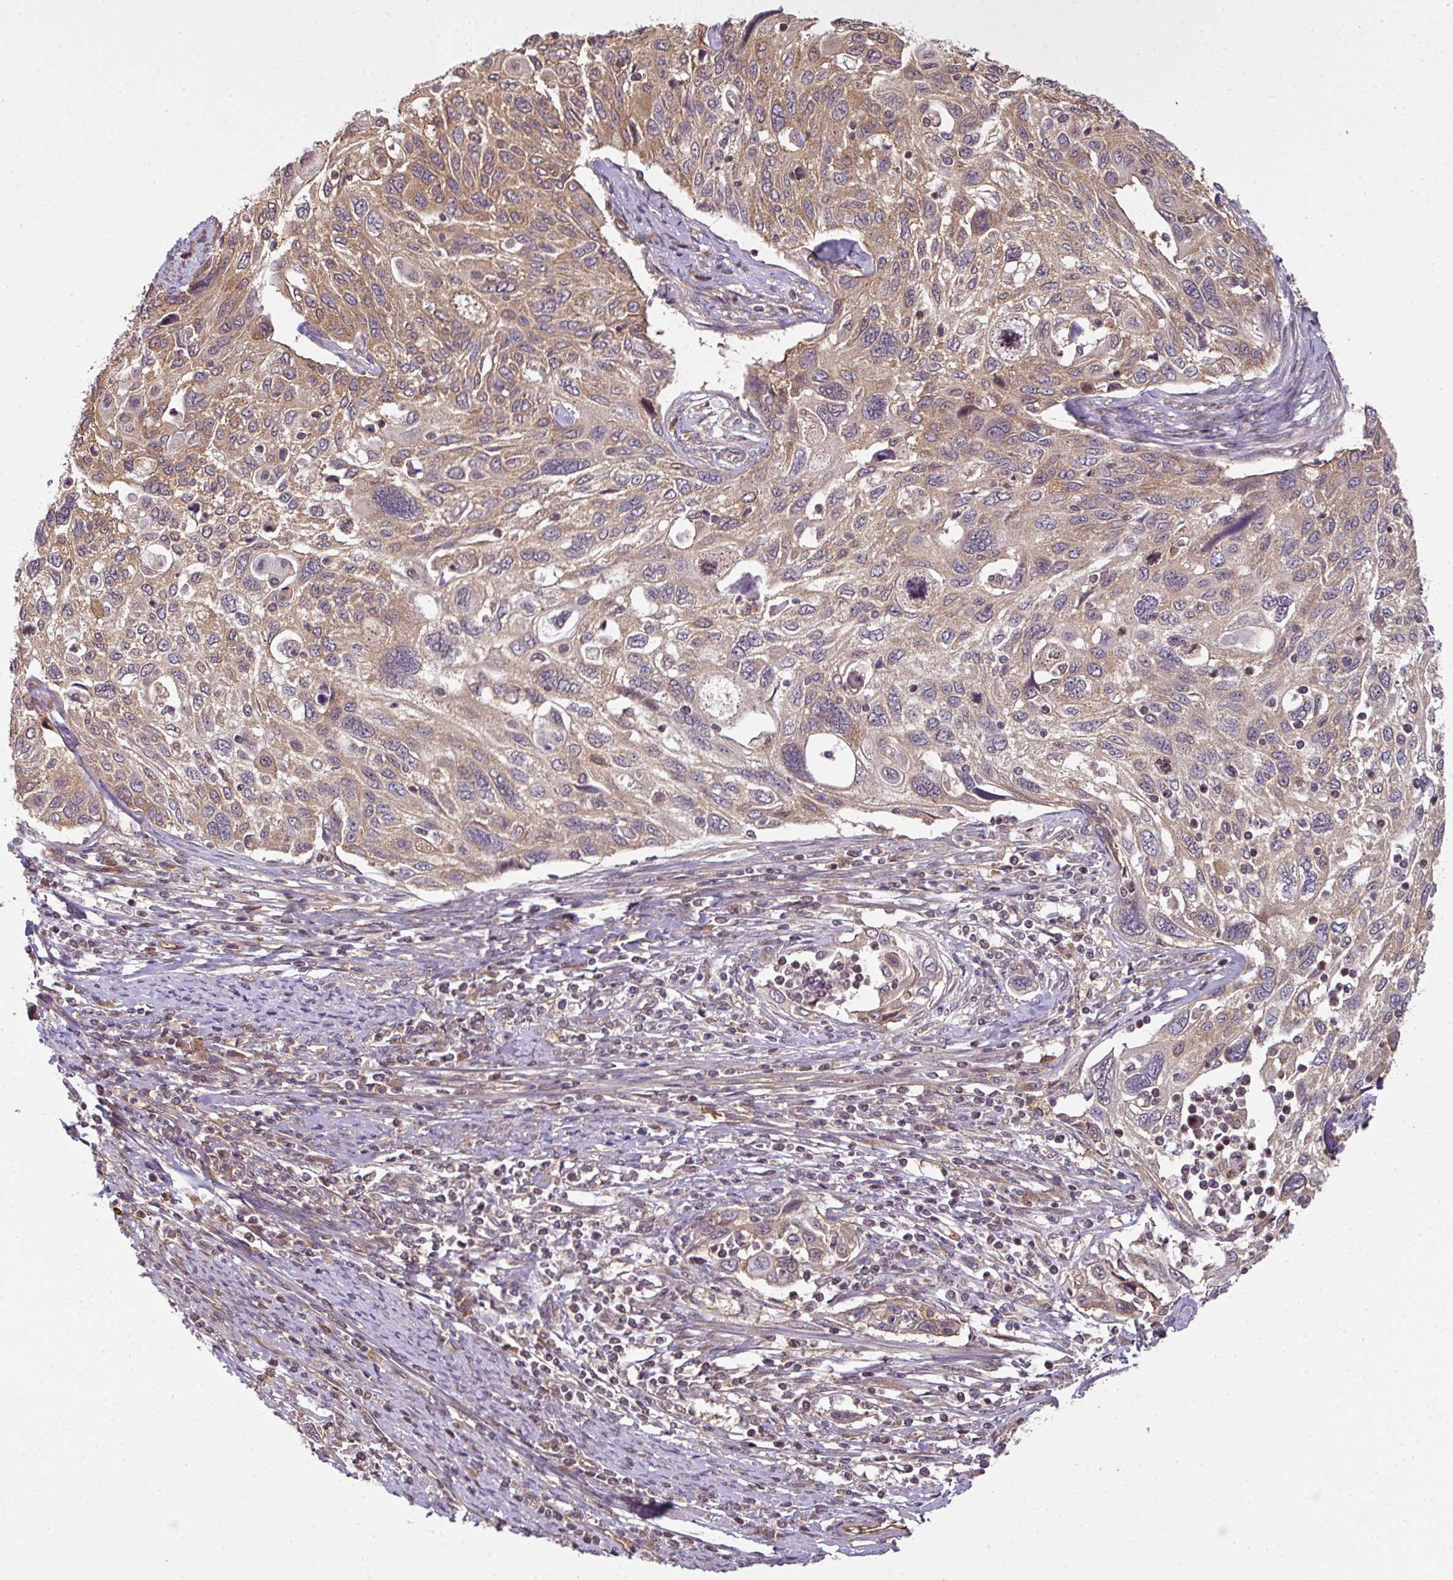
{"staining": {"intensity": "moderate", "quantity": "<25%", "location": "cytoplasmic/membranous"}, "tissue": "cervical cancer", "cell_type": "Tumor cells", "image_type": "cancer", "snomed": [{"axis": "morphology", "description": "Squamous cell carcinoma, NOS"}, {"axis": "topography", "description": "Cervix"}], "caption": "A low amount of moderate cytoplasmic/membranous staining is appreciated in approximately <25% of tumor cells in cervical squamous cell carcinoma tissue.", "gene": "ANKRD18A", "patient": {"sex": "female", "age": 70}}